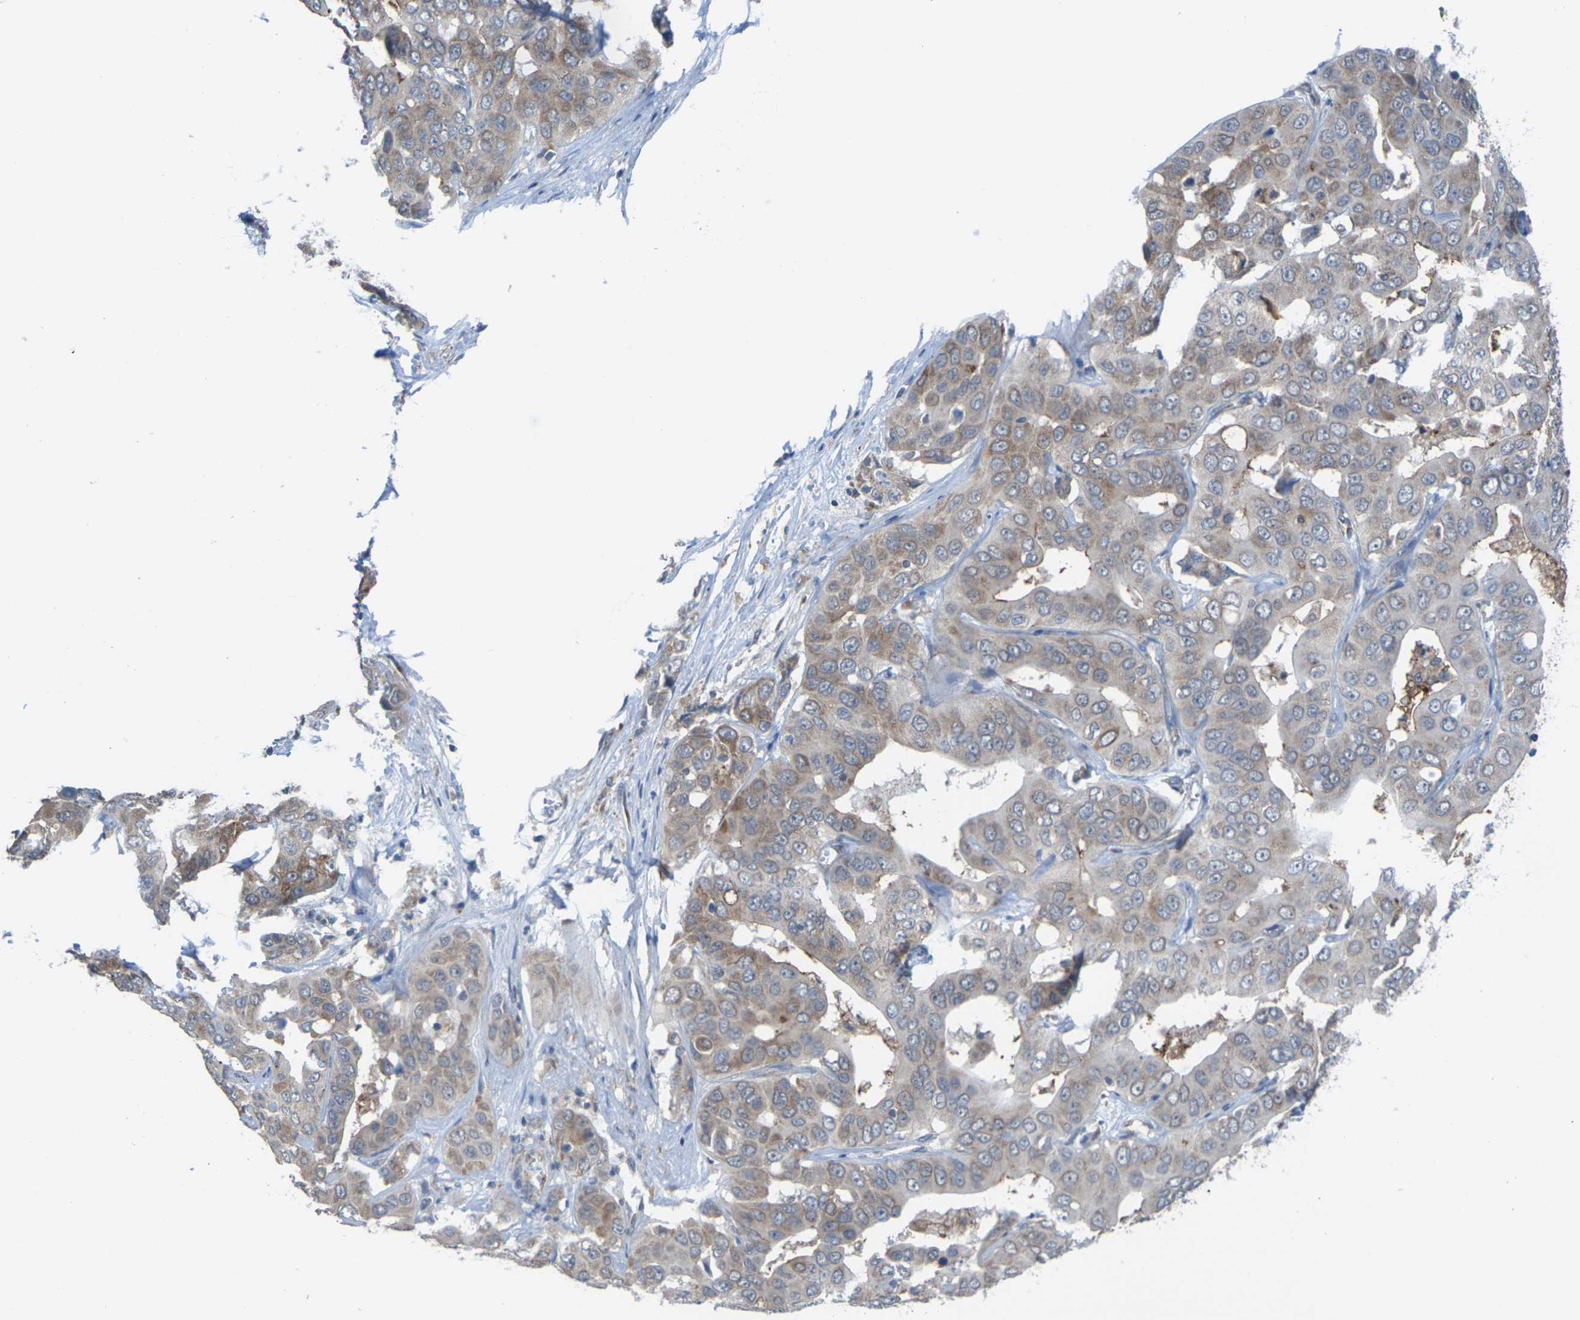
{"staining": {"intensity": "weak", "quantity": "<25%", "location": "cytoplasmic/membranous"}, "tissue": "liver cancer", "cell_type": "Tumor cells", "image_type": "cancer", "snomed": [{"axis": "morphology", "description": "Cholangiocarcinoma"}, {"axis": "topography", "description": "Liver"}], "caption": "Liver cancer (cholangiocarcinoma) was stained to show a protein in brown. There is no significant staining in tumor cells.", "gene": "PDZK1IP1", "patient": {"sex": "female", "age": 52}}